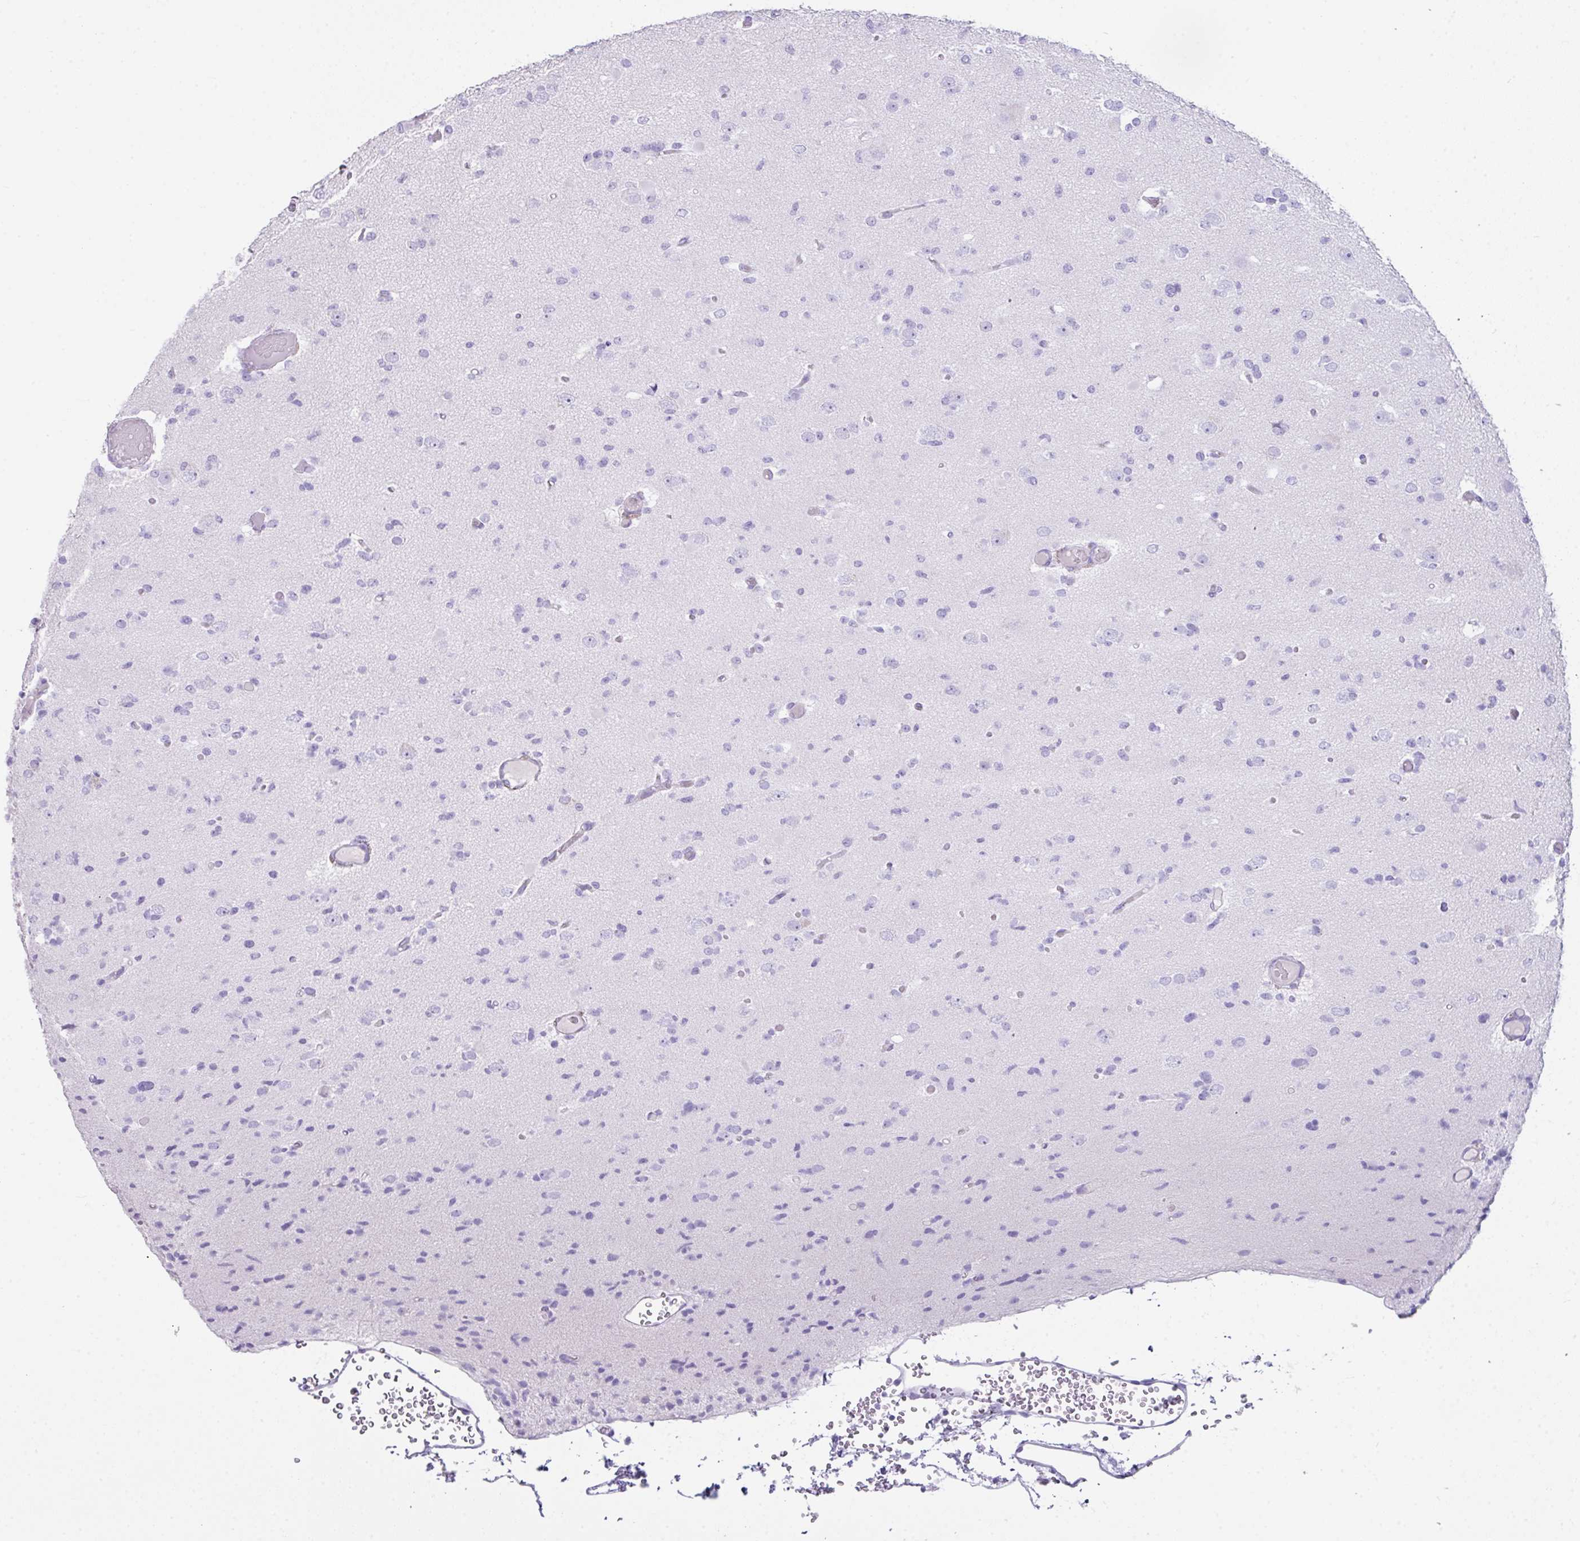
{"staining": {"intensity": "negative", "quantity": "none", "location": "none"}, "tissue": "glioma", "cell_type": "Tumor cells", "image_type": "cancer", "snomed": [{"axis": "morphology", "description": "Glioma, malignant, Low grade"}, {"axis": "topography", "description": "Brain"}], "caption": "The micrograph displays no staining of tumor cells in malignant glioma (low-grade). Nuclei are stained in blue.", "gene": "LGALS4", "patient": {"sex": "female", "age": 22}}